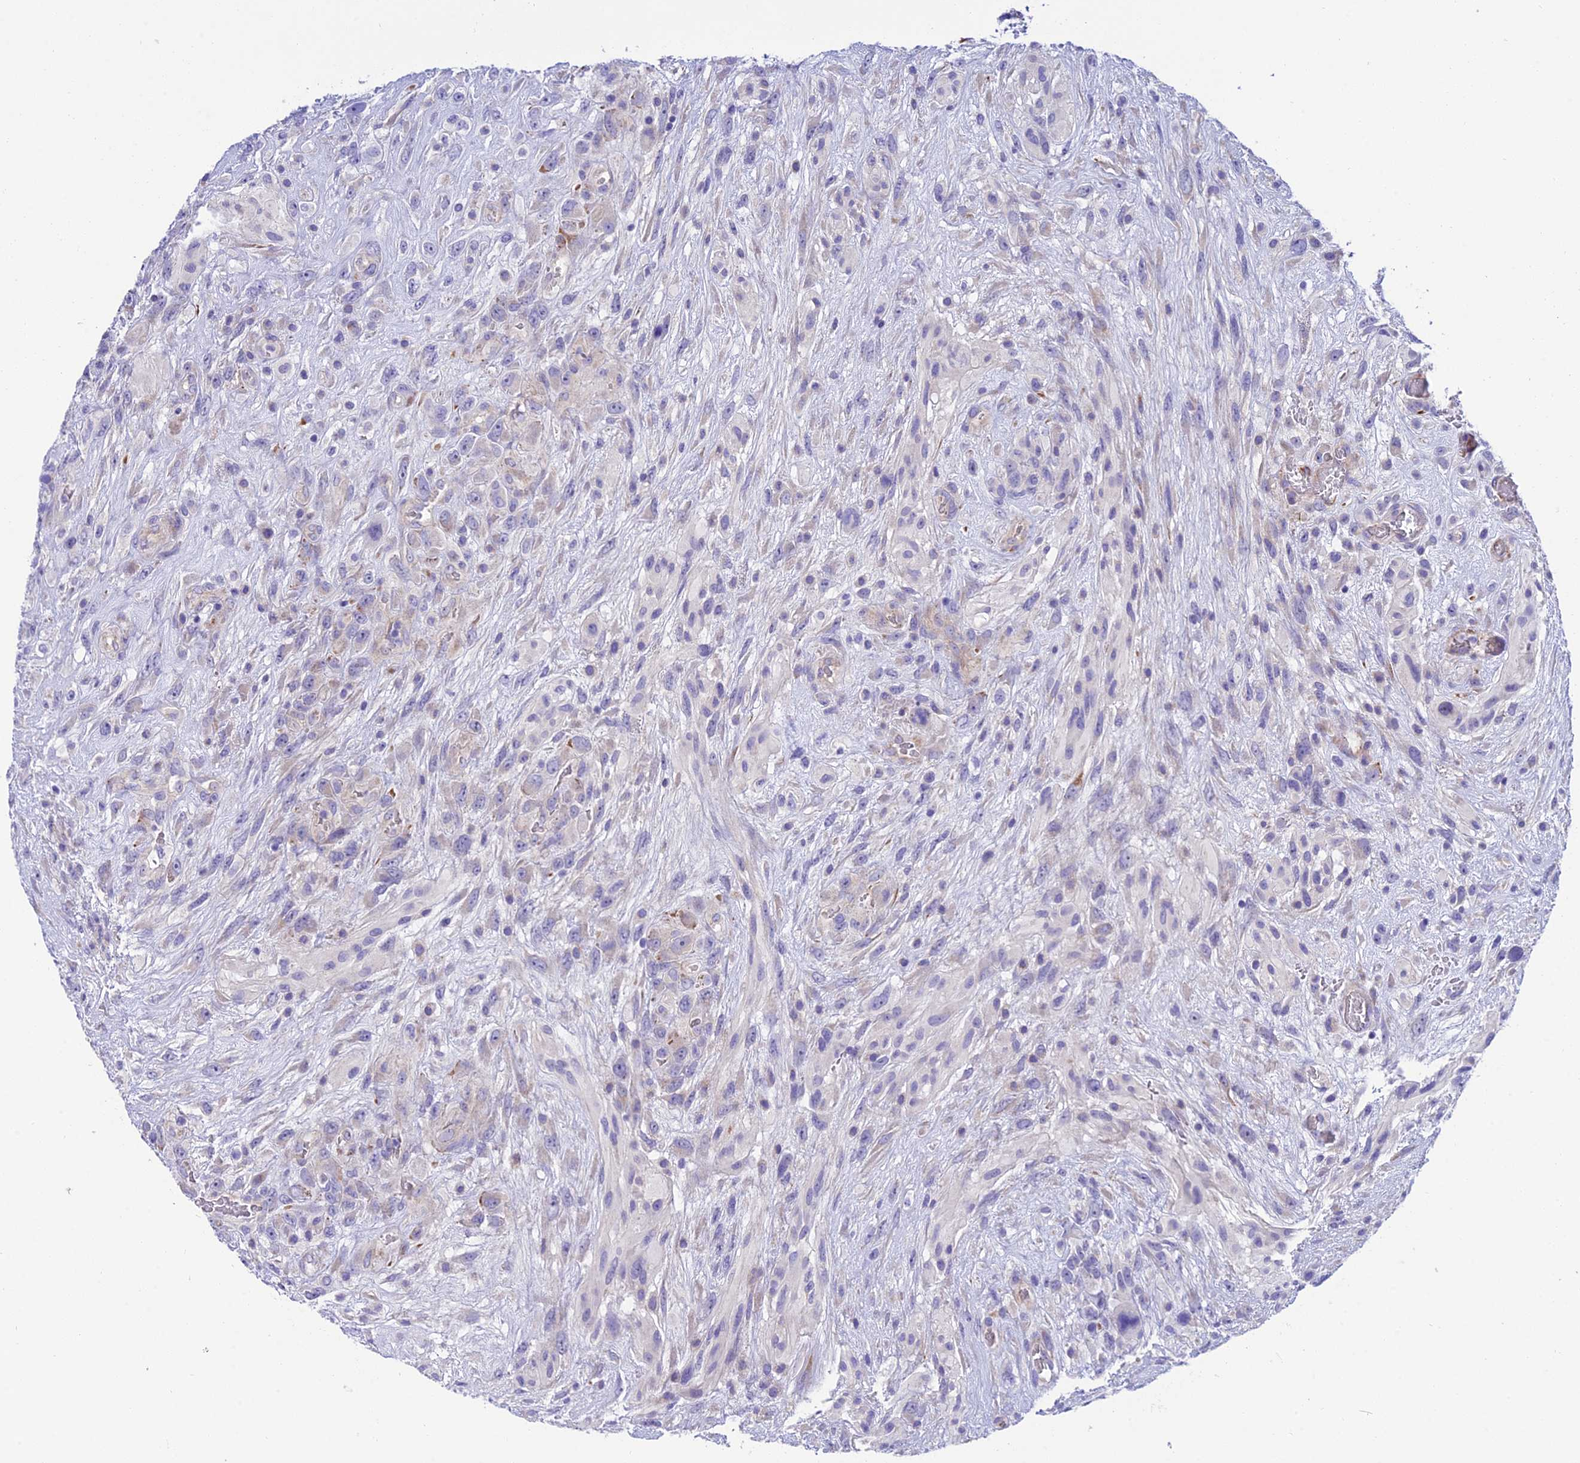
{"staining": {"intensity": "negative", "quantity": "none", "location": "none"}, "tissue": "glioma", "cell_type": "Tumor cells", "image_type": "cancer", "snomed": [{"axis": "morphology", "description": "Glioma, malignant, High grade"}, {"axis": "topography", "description": "Brain"}], "caption": "Tumor cells are negative for brown protein staining in malignant glioma (high-grade).", "gene": "MACIR", "patient": {"sex": "male", "age": 61}}